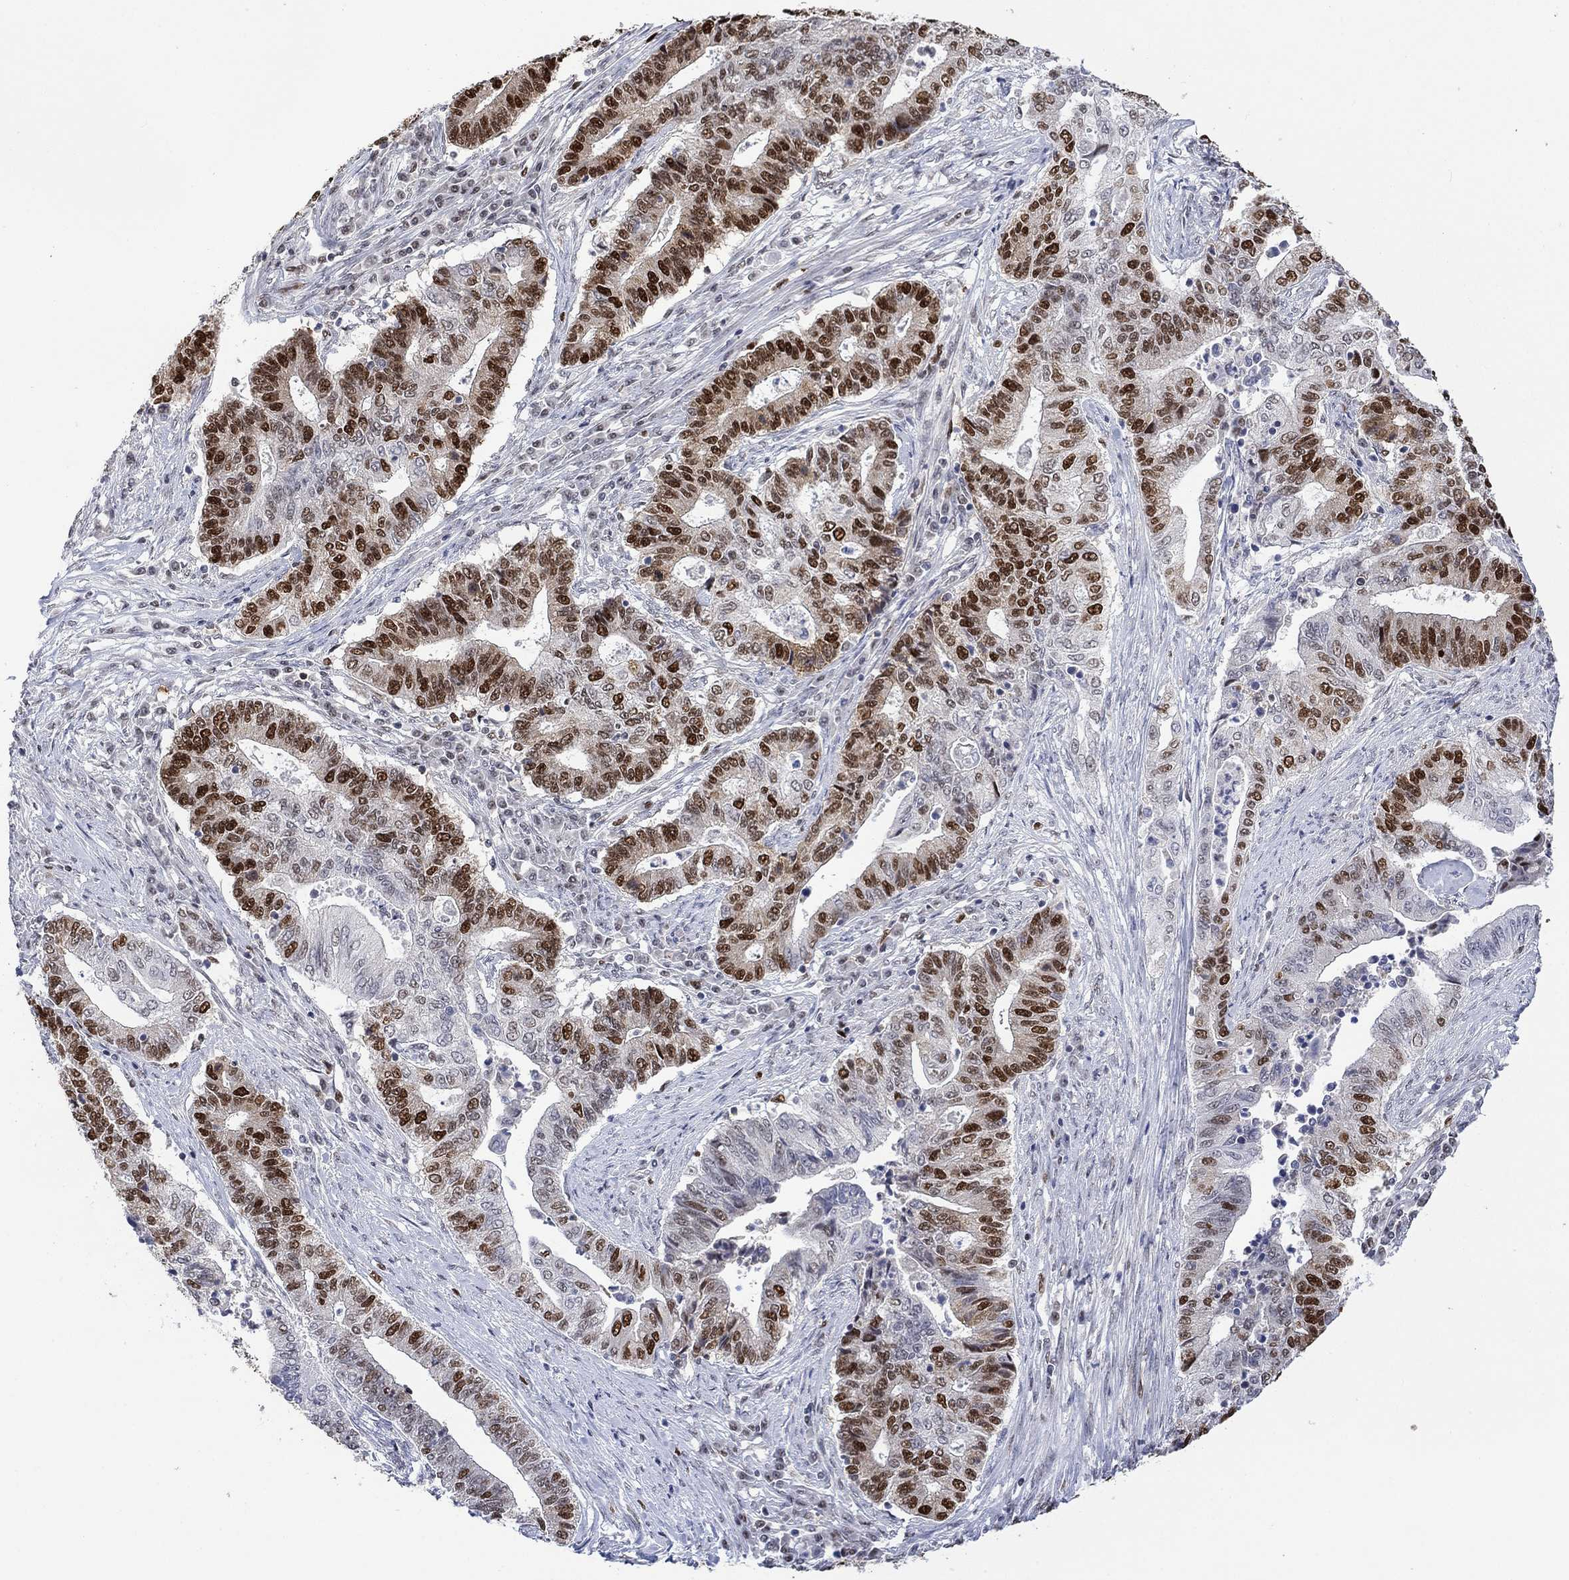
{"staining": {"intensity": "strong", "quantity": "25%-75%", "location": "nuclear"}, "tissue": "endometrial cancer", "cell_type": "Tumor cells", "image_type": "cancer", "snomed": [{"axis": "morphology", "description": "Adenocarcinoma, NOS"}, {"axis": "topography", "description": "Uterus"}, {"axis": "topography", "description": "Endometrium"}], "caption": "Approximately 25%-75% of tumor cells in endometrial adenocarcinoma reveal strong nuclear protein staining as visualized by brown immunohistochemical staining.", "gene": "RAD54L2", "patient": {"sex": "female", "age": 54}}